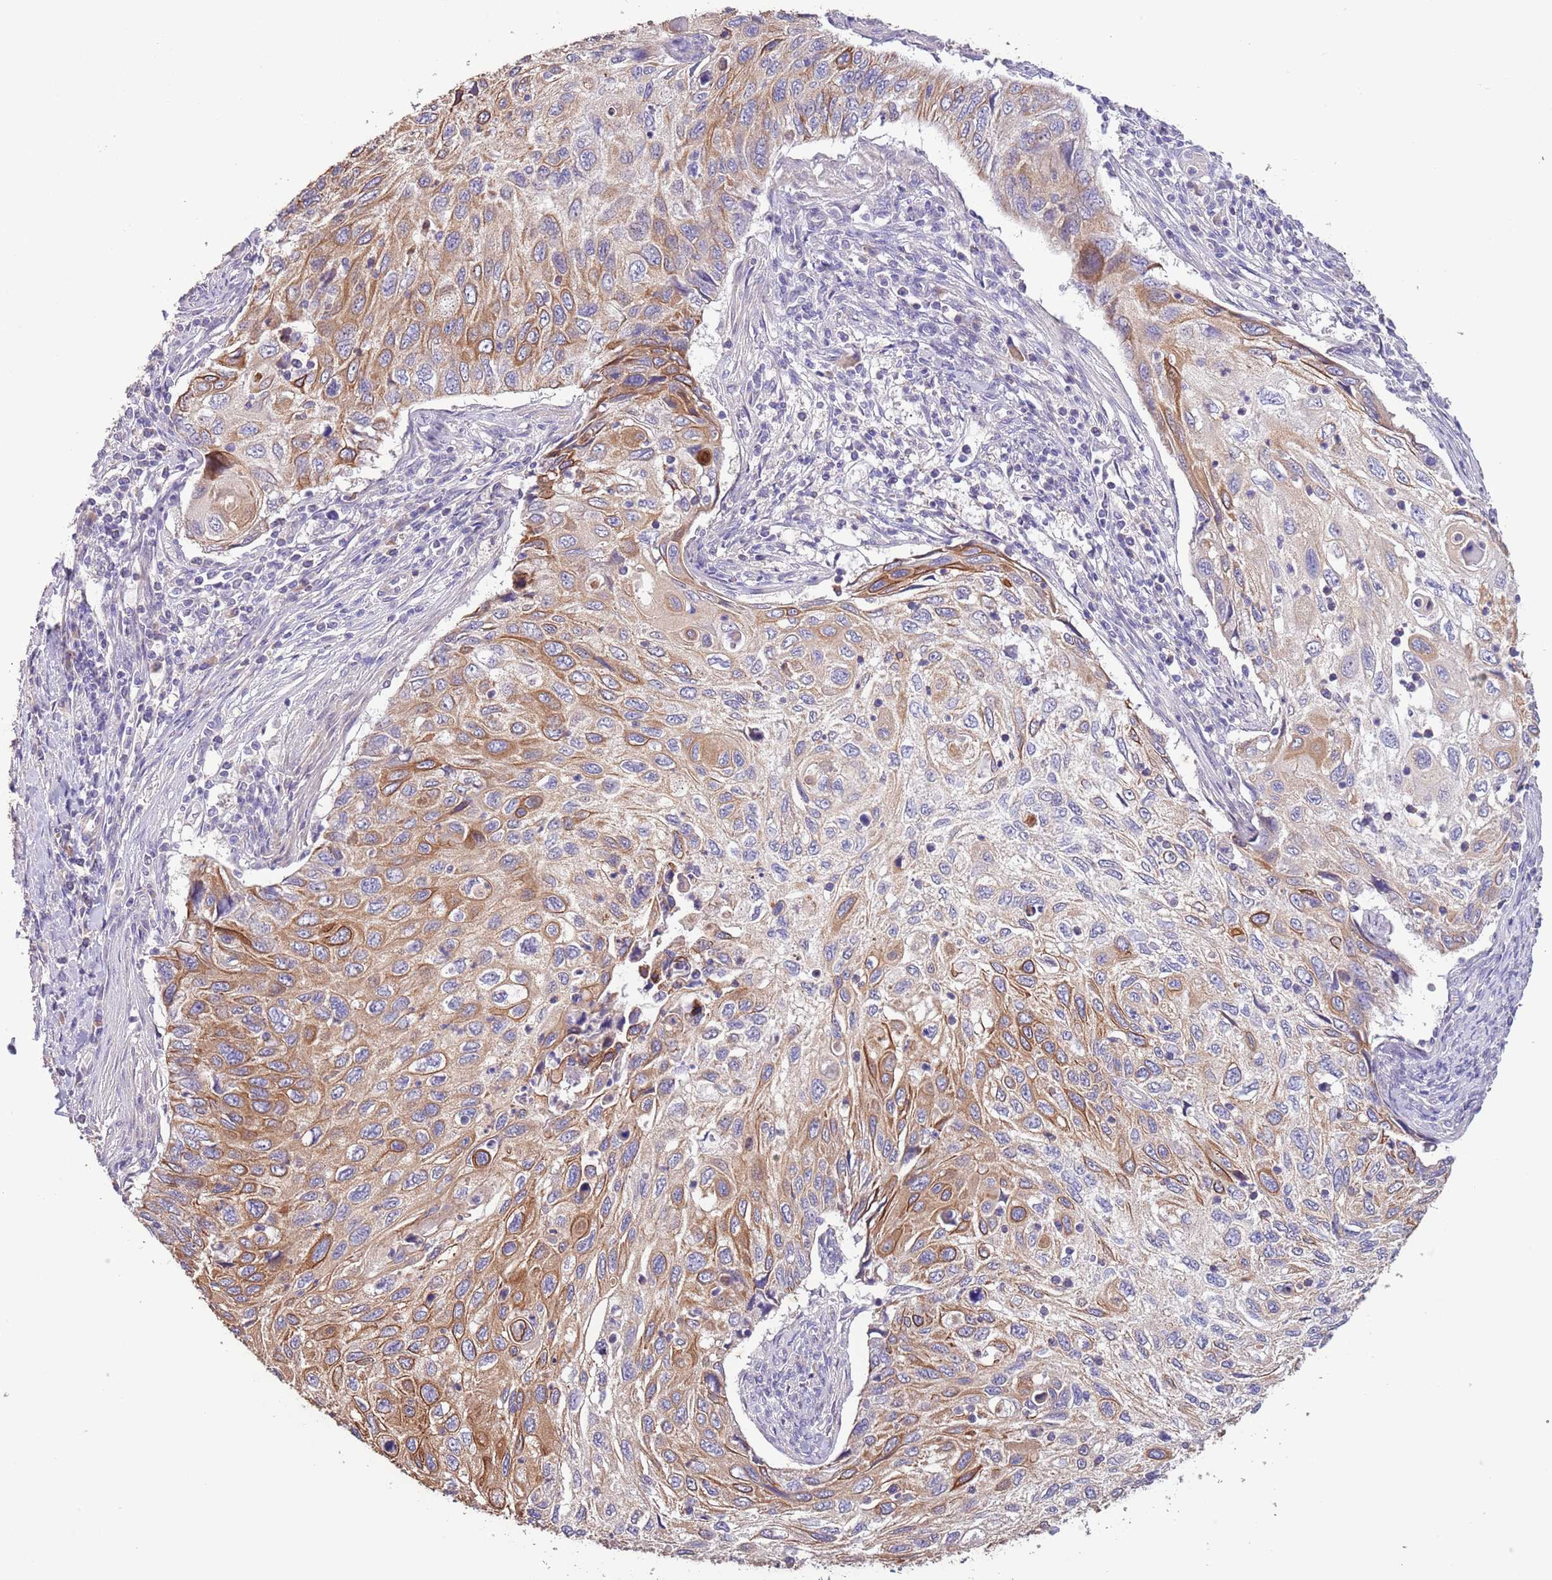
{"staining": {"intensity": "moderate", "quantity": "25%-75%", "location": "cytoplasmic/membranous"}, "tissue": "cervical cancer", "cell_type": "Tumor cells", "image_type": "cancer", "snomed": [{"axis": "morphology", "description": "Squamous cell carcinoma, NOS"}, {"axis": "topography", "description": "Cervix"}], "caption": "Moderate cytoplasmic/membranous staining is appreciated in approximately 25%-75% of tumor cells in cervical squamous cell carcinoma.", "gene": "ZNF658", "patient": {"sex": "female", "age": 70}}